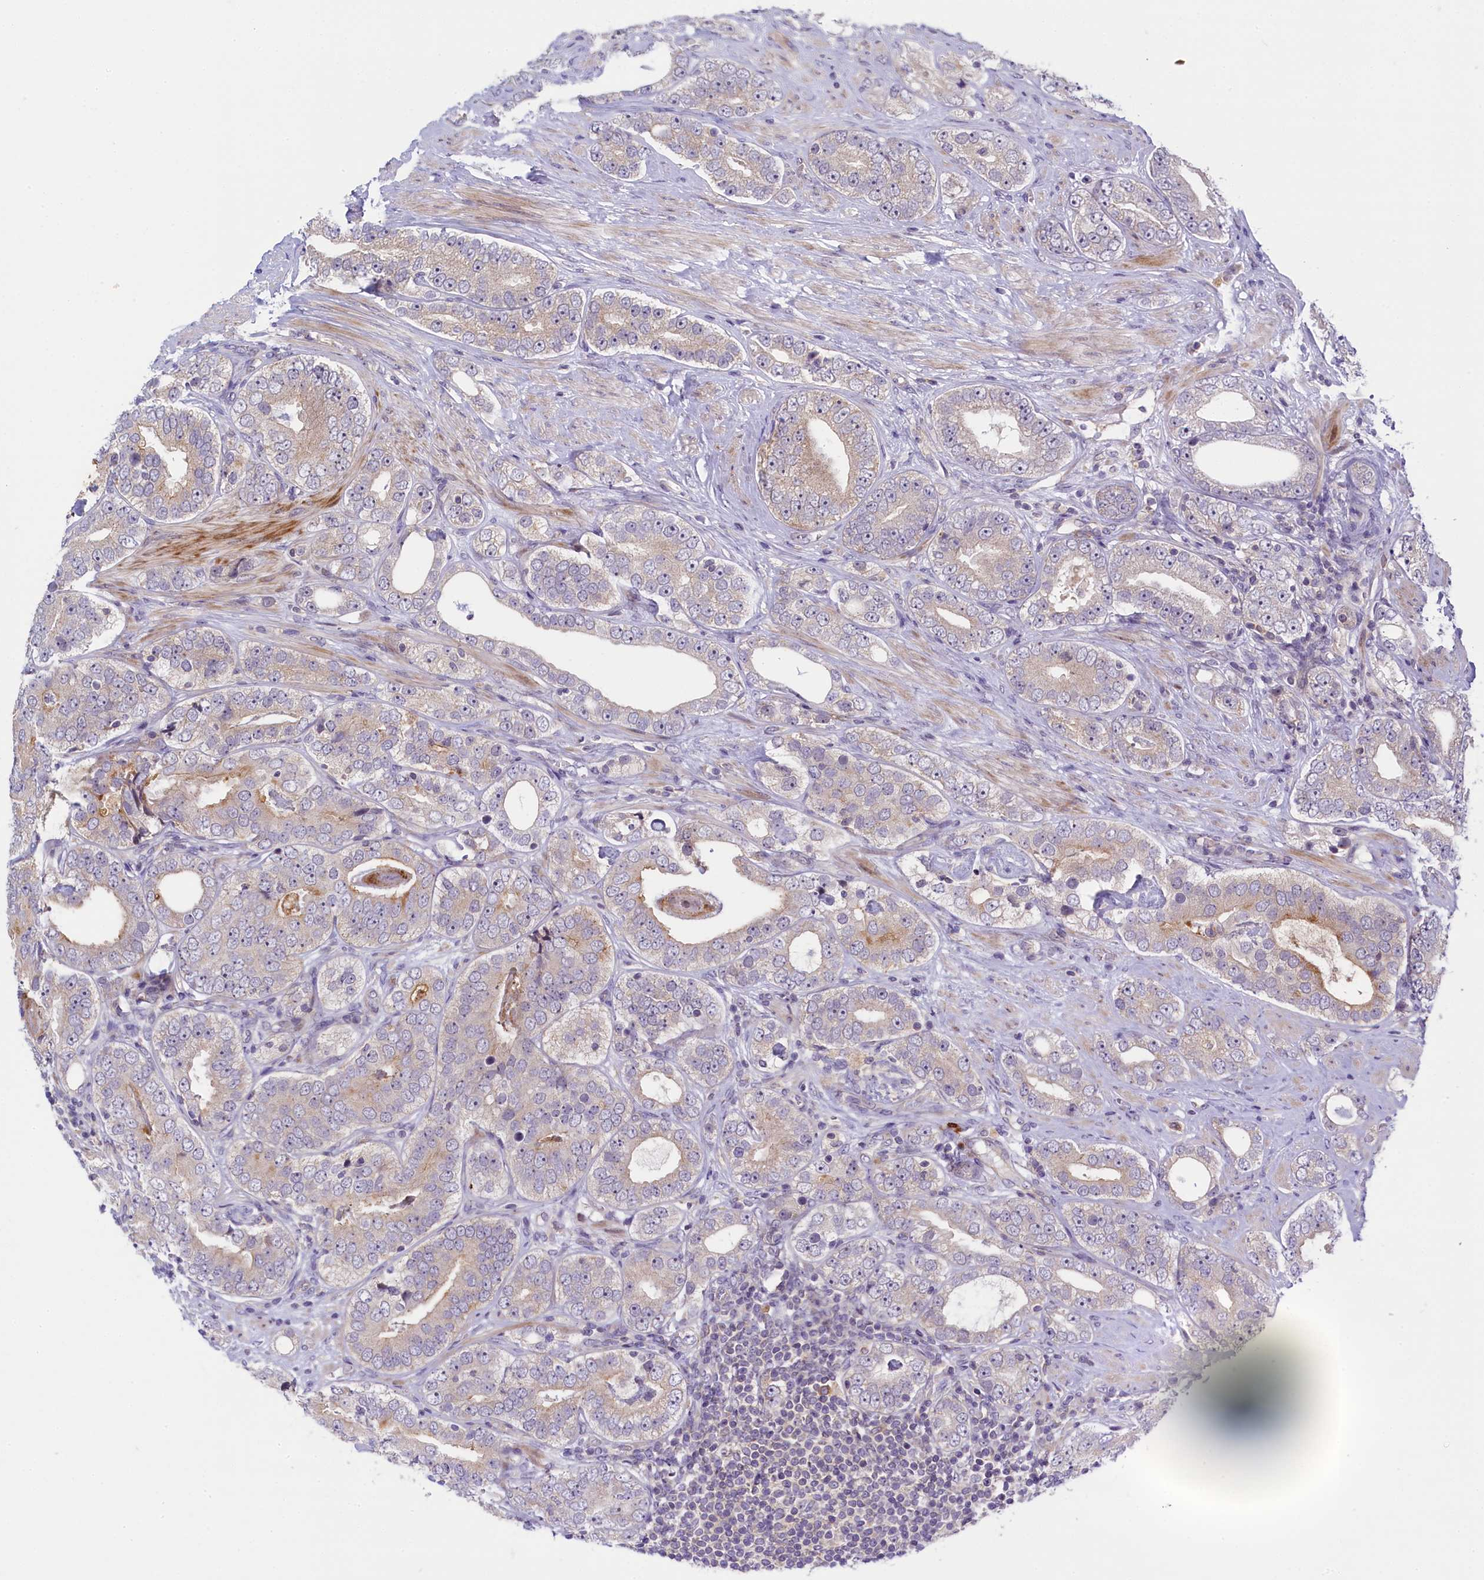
{"staining": {"intensity": "negative", "quantity": "none", "location": "none"}, "tissue": "prostate cancer", "cell_type": "Tumor cells", "image_type": "cancer", "snomed": [{"axis": "morphology", "description": "Adenocarcinoma, High grade"}, {"axis": "topography", "description": "Prostate"}], "caption": "The photomicrograph shows no significant staining in tumor cells of adenocarcinoma (high-grade) (prostate). (DAB (3,3'-diaminobenzidine) immunohistochemistry (IHC) visualized using brightfield microscopy, high magnification).", "gene": "CCL23", "patient": {"sex": "male", "age": 56}}